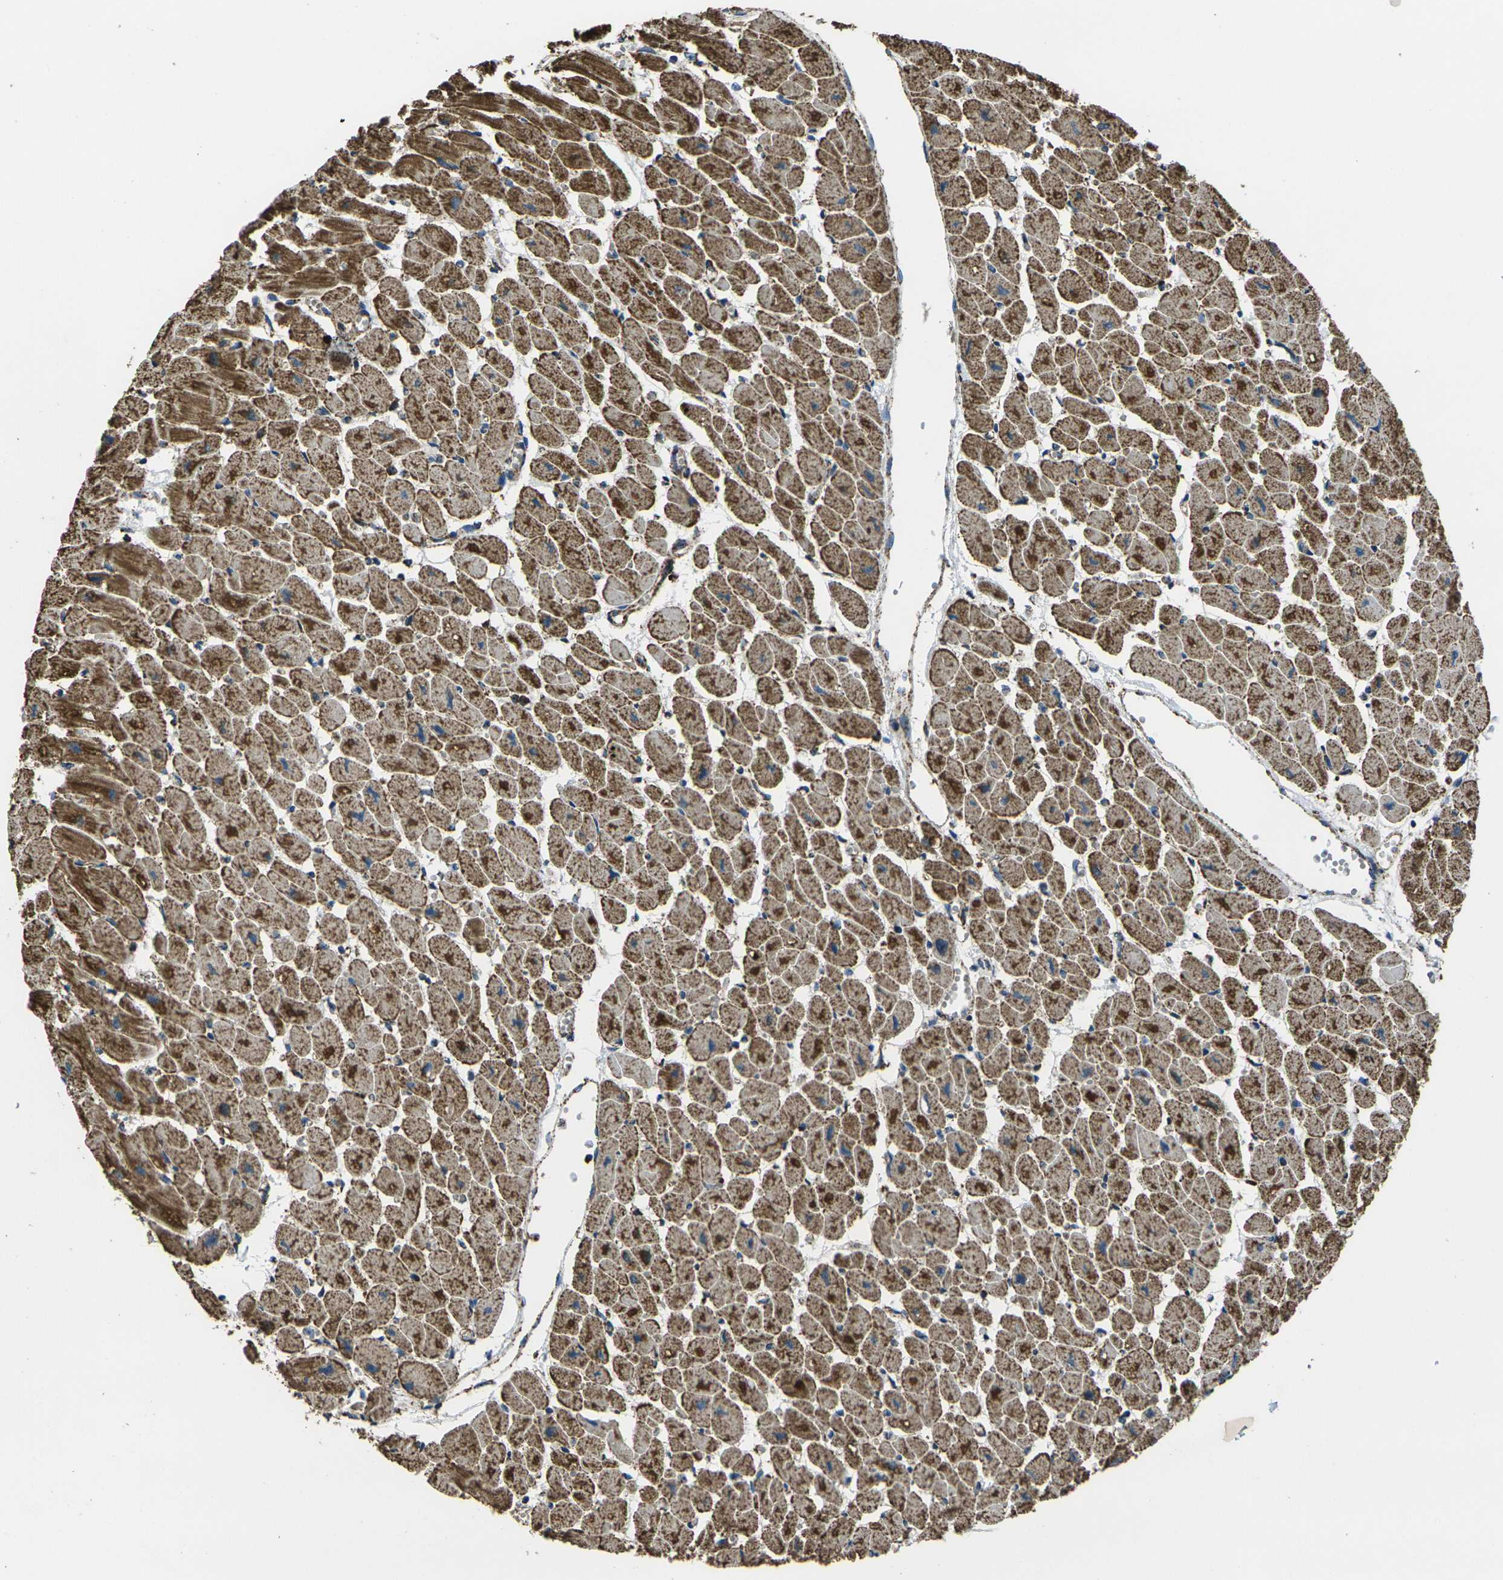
{"staining": {"intensity": "moderate", "quantity": ">75%", "location": "cytoplasmic/membranous"}, "tissue": "heart muscle", "cell_type": "Cardiomyocytes", "image_type": "normal", "snomed": [{"axis": "morphology", "description": "Normal tissue, NOS"}, {"axis": "topography", "description": "Heart"}], "caption": "Immunohistochemical staining of benign human heart muscle shows medium levels of moderate cytoplasmic/membranous staining in about >75% of cardiomyocytes.", "gene": "KLHL5", "patient": {"sex": "female", "age": 54}}